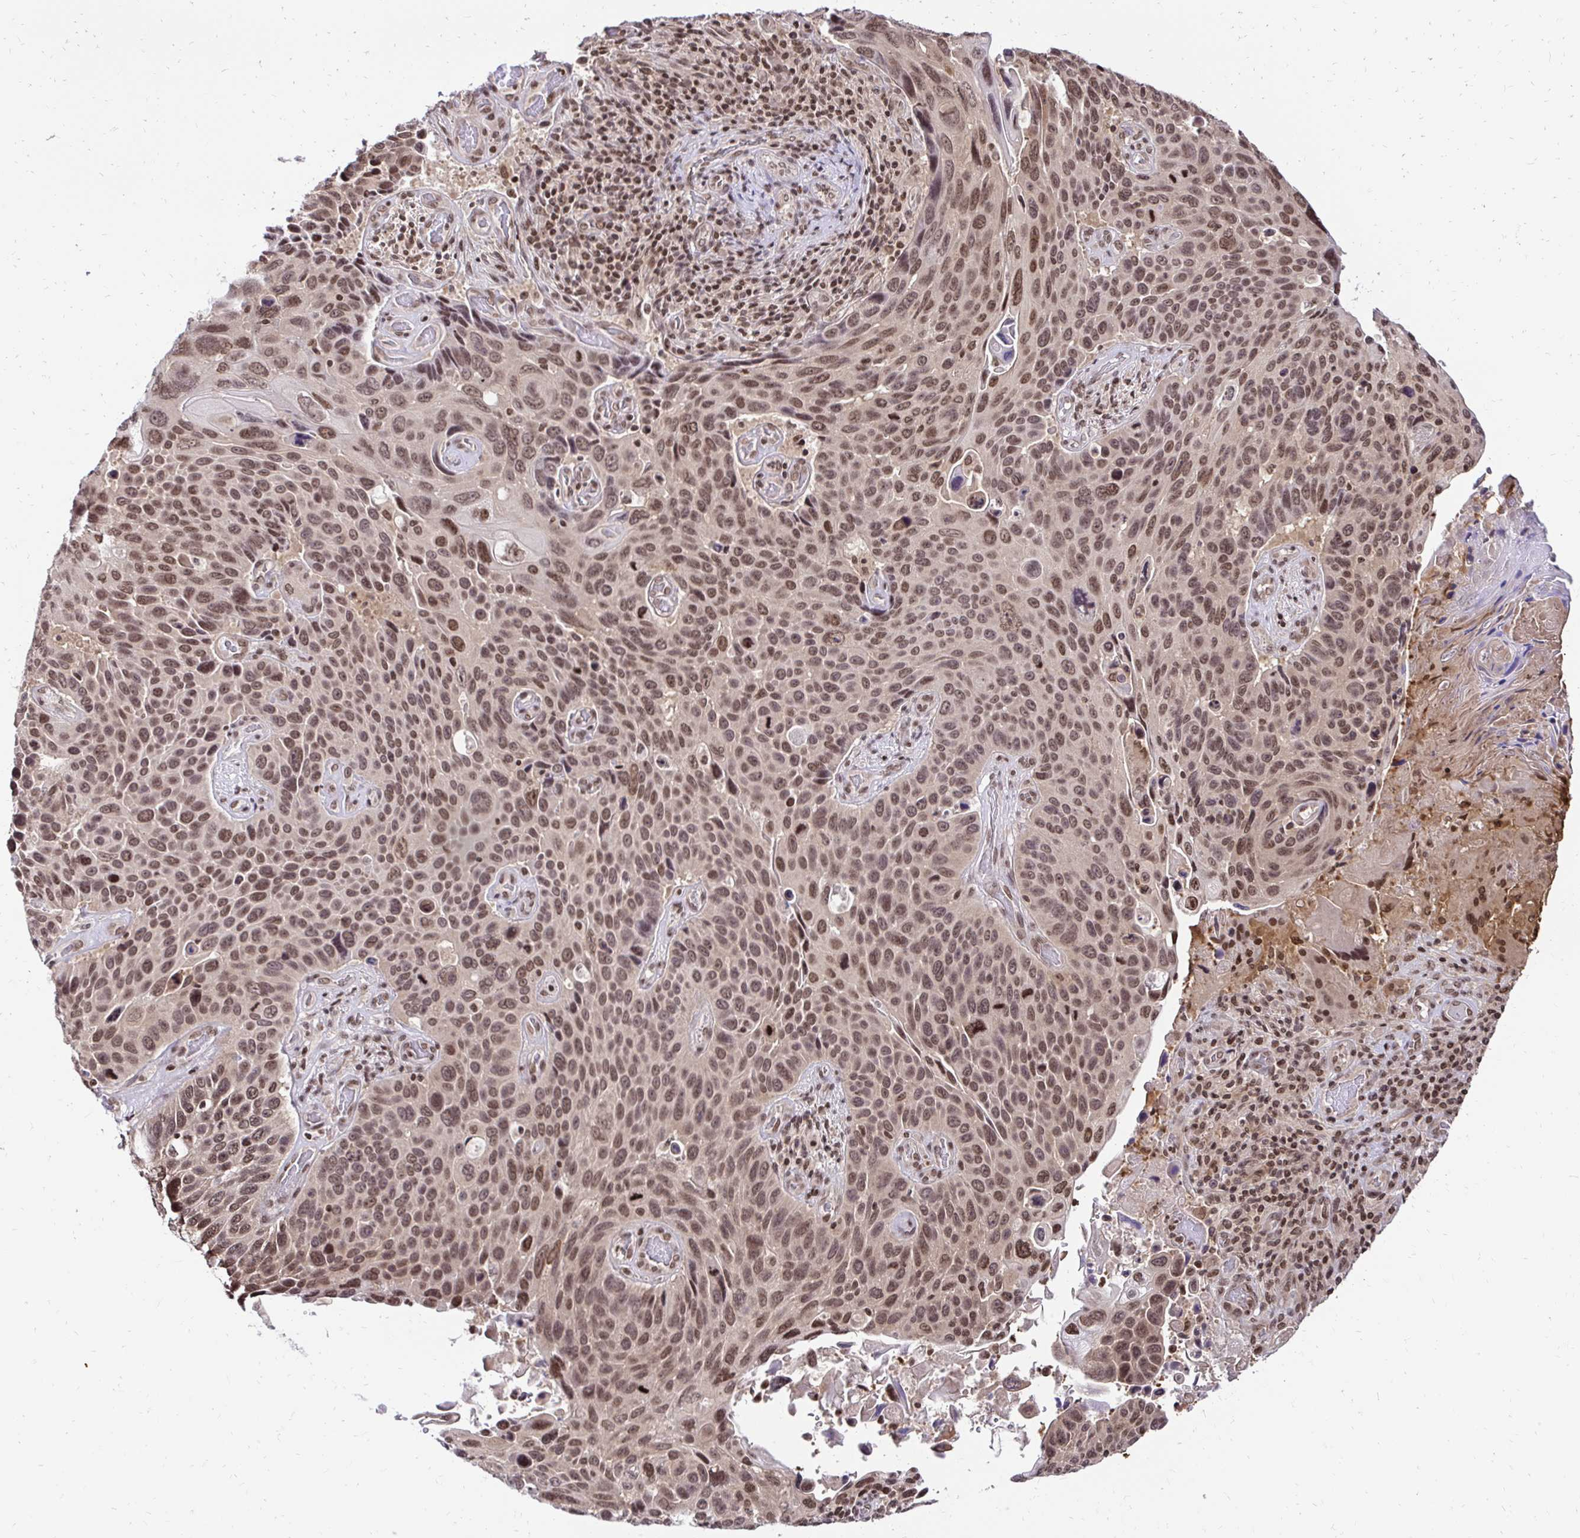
{"staining": {"intensity": "moderate", "quantity": ">75%", "location": "nuclear"}, "tissue": "lung cancer", "cell_type": "Tumor cells", "image_type": "cancer", "snomed": [{"axis": "morphology", "description": "Squamous cell carcinoma, NOS"}, {"axis": "topography", "description": "Lung"}], "caption": "Immunohistochemical staining of human lung cancer (squamous cell carcinoma) demonstrates moderate nuclear protein positivity in approximately >75% of tumor cells.", "gene": "GLYR1", "patient": {"sex": "male", "age": 68}}